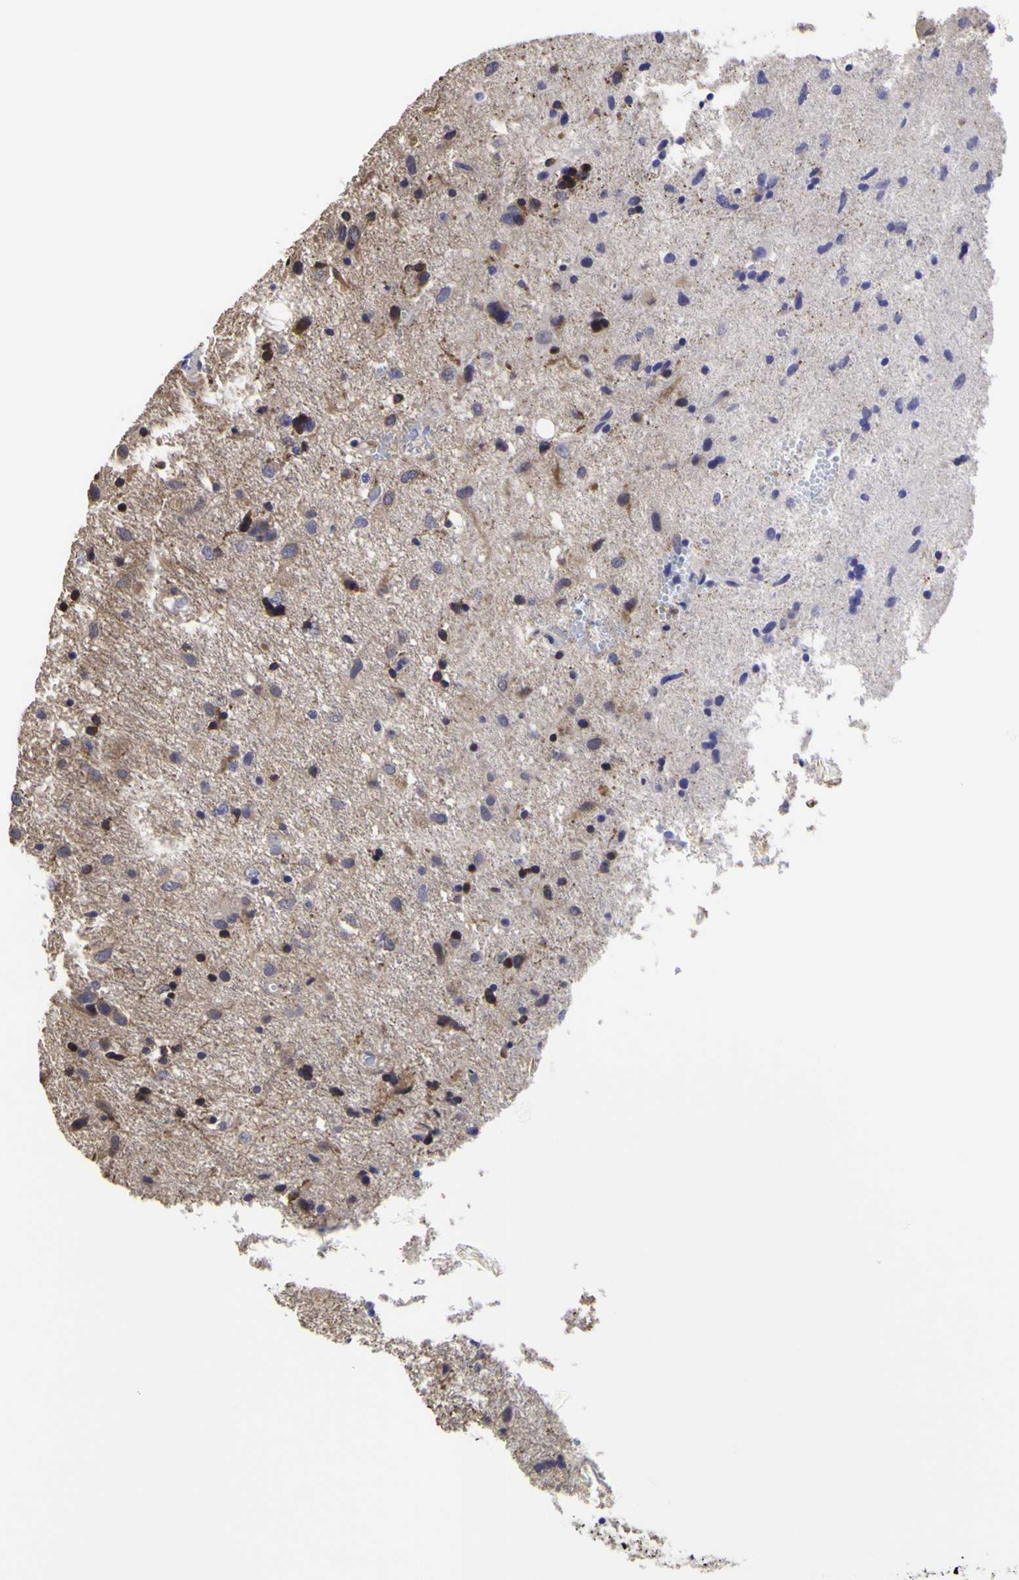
{"staining": {"intensity": "negative", "quantity": "none", "location": "none"}, "tissue": "glioma", "cell_type": "Tumor cells", "image_type": "cancer", "snomed": [{"axis": "morphology", "description": "Glioma, malignant, Low grade"}, {"axis": "topography", "description": "Brain"}], "caption": "Tumor cells show no significant protein expression in glioma.", "gene": "MAPK14", "patient": {"sex": "male", "age": 77}}